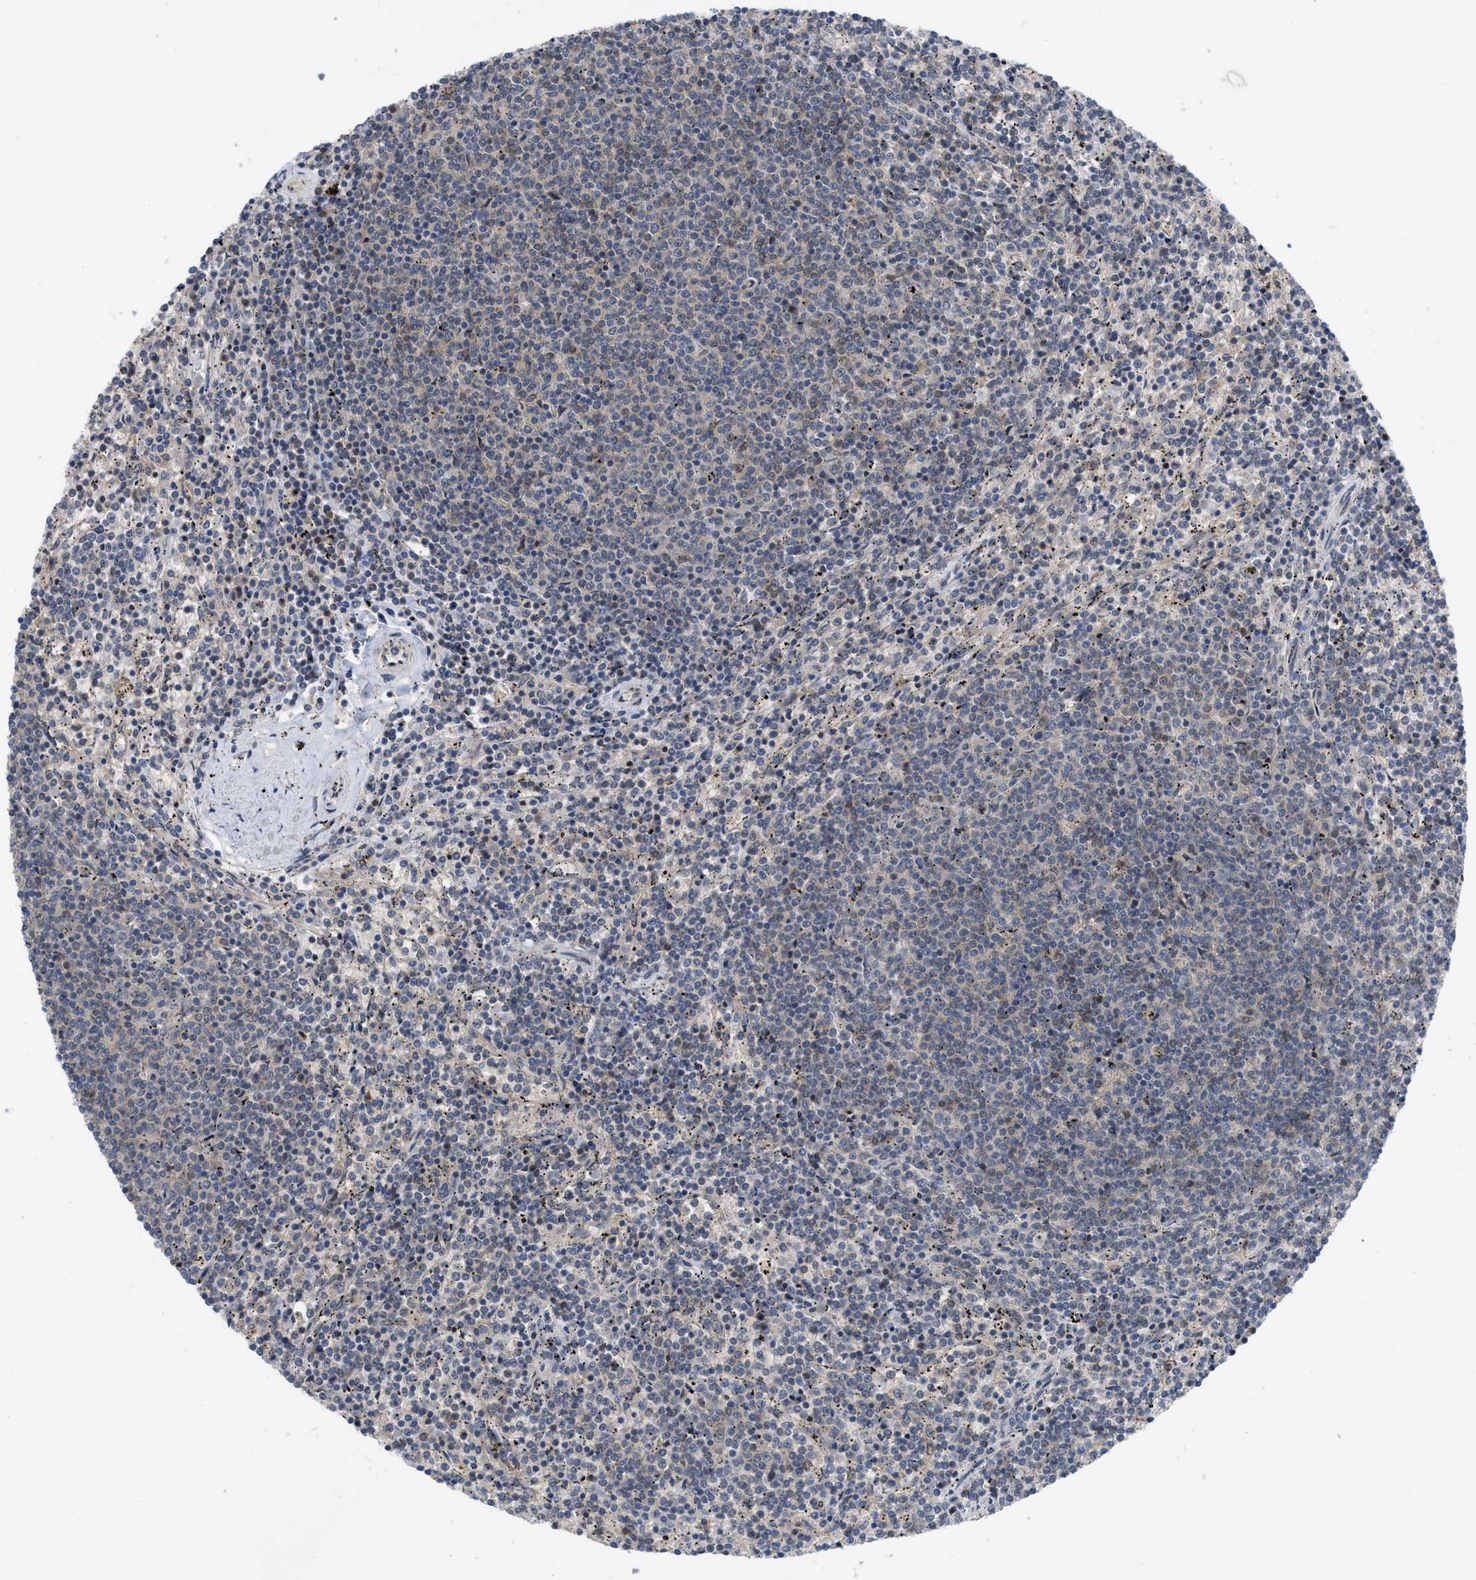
{"staining": {"intensity": "negative", "quantity": "none", "location": "none"}, "tissue": "lymphoma", "cell_type": "Tumor cells", "image_type": "cancer", "snomed": [{"axis": "morphology", "description": "Malignant lymphoma, non-Hodgkin's type, Low grade"}, {"axis": "topography", "description": "Spleen"}], "caption": "An immunohistochemistry photomicrograph of lymphoma is shown. There is no staining in tumor cells of lymphoma. The staining was performed using DAB to visualize the protein expression in brown, while the nuclei were stained in blue with hematoxylin (Magnification: 20x).", "gene": "LDAF1", "patient": {"sex": "female", "age": 50}}